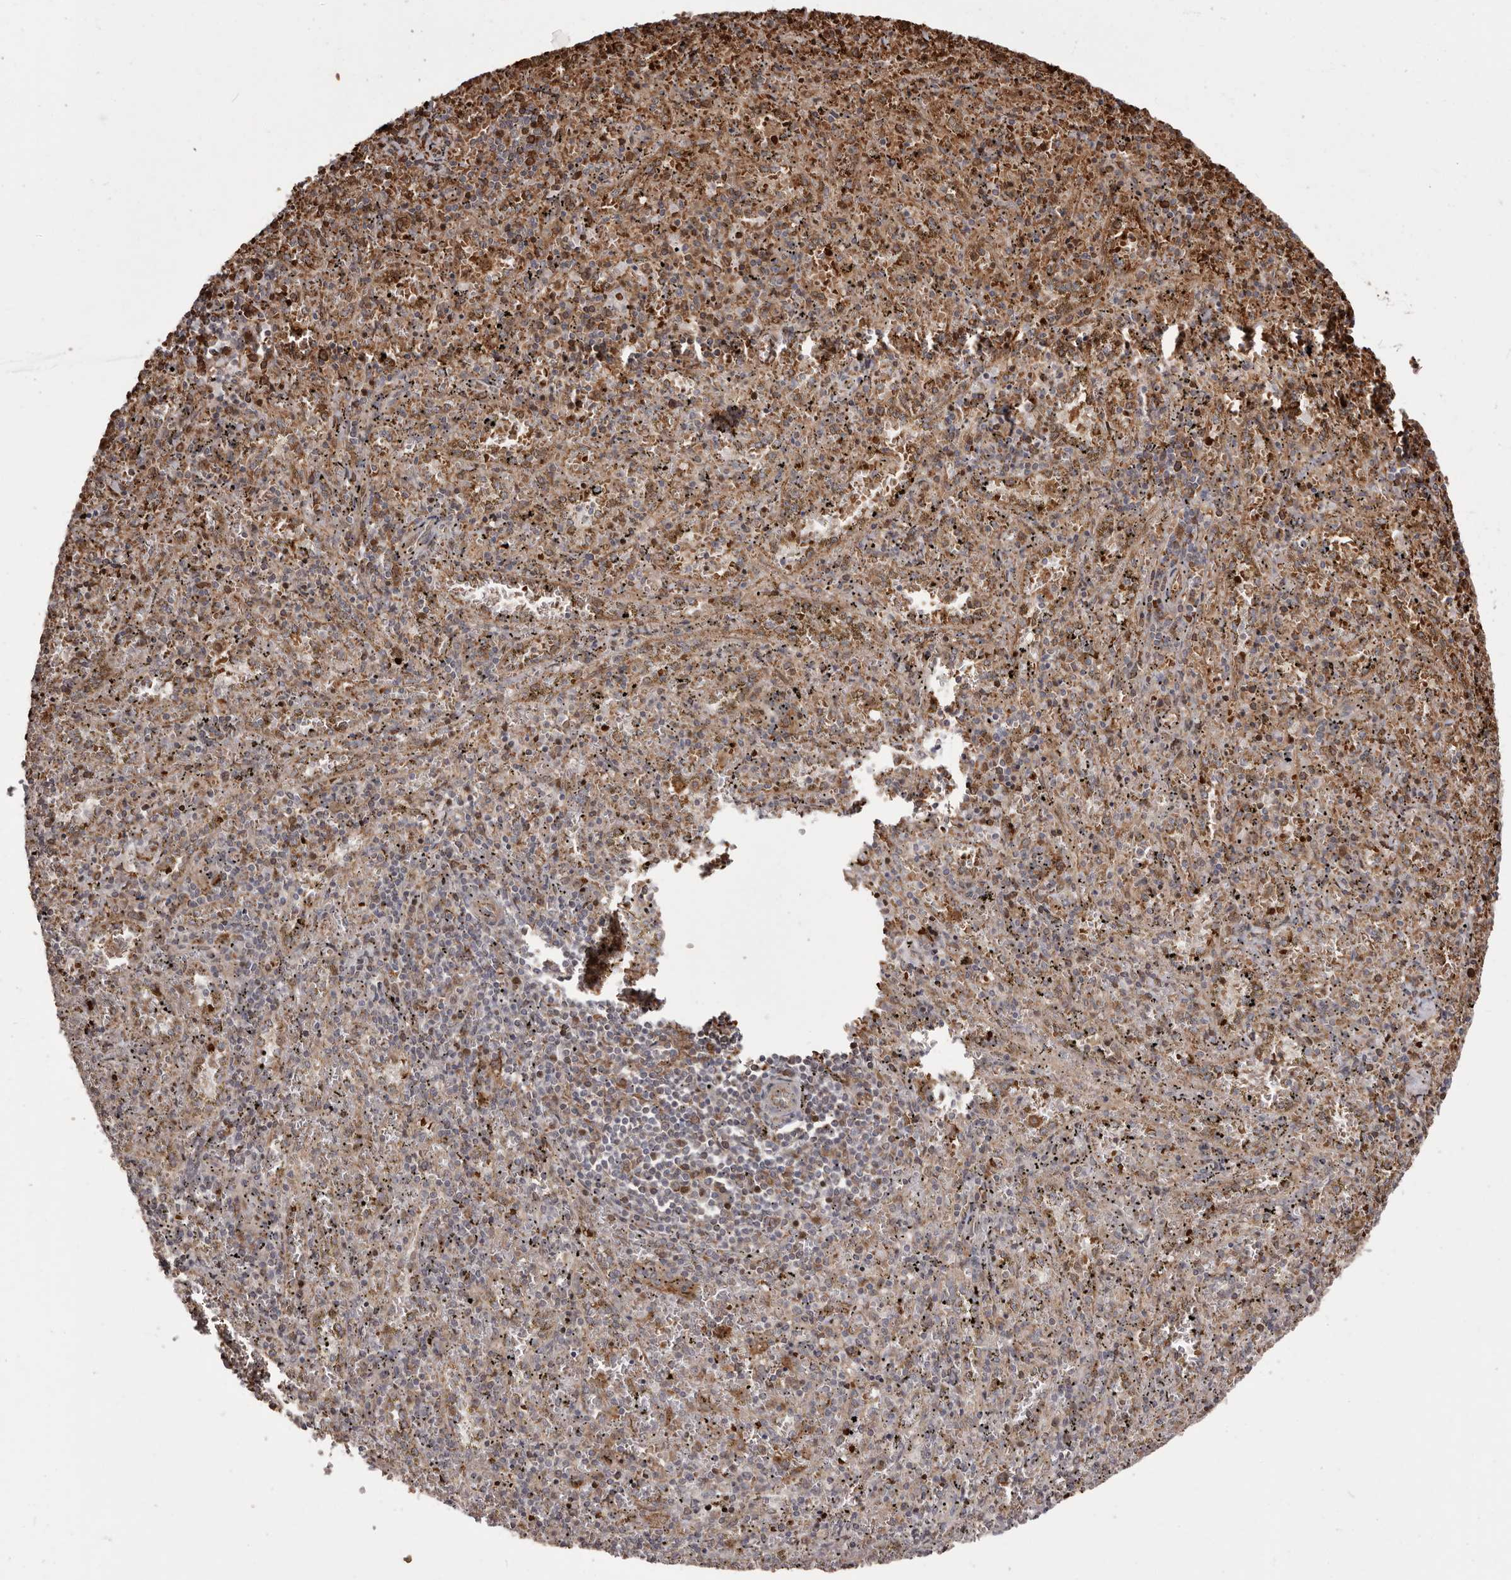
{"staining": {"intensity": "moderate", "quantity": "<25%", "location": "cytoplasmic/membranous"}, "tissue": "spleen", "cell_type": "Cells in red pulp", "image_type": "normal", "snomed": [{"axis": "morphology", "description": "Normal tissue, NOS"}, {"axis": "topography", "description": "Spleen"}], "caption": "There is low levels of moderate cytoplasmic/membranous staining in cells in red pulp of unremarkable spleen, as demonstrated by immunohistochemical staining (brown color).", "gene": "GFOD1", "patient": {"sex": "male", "age": 11}}